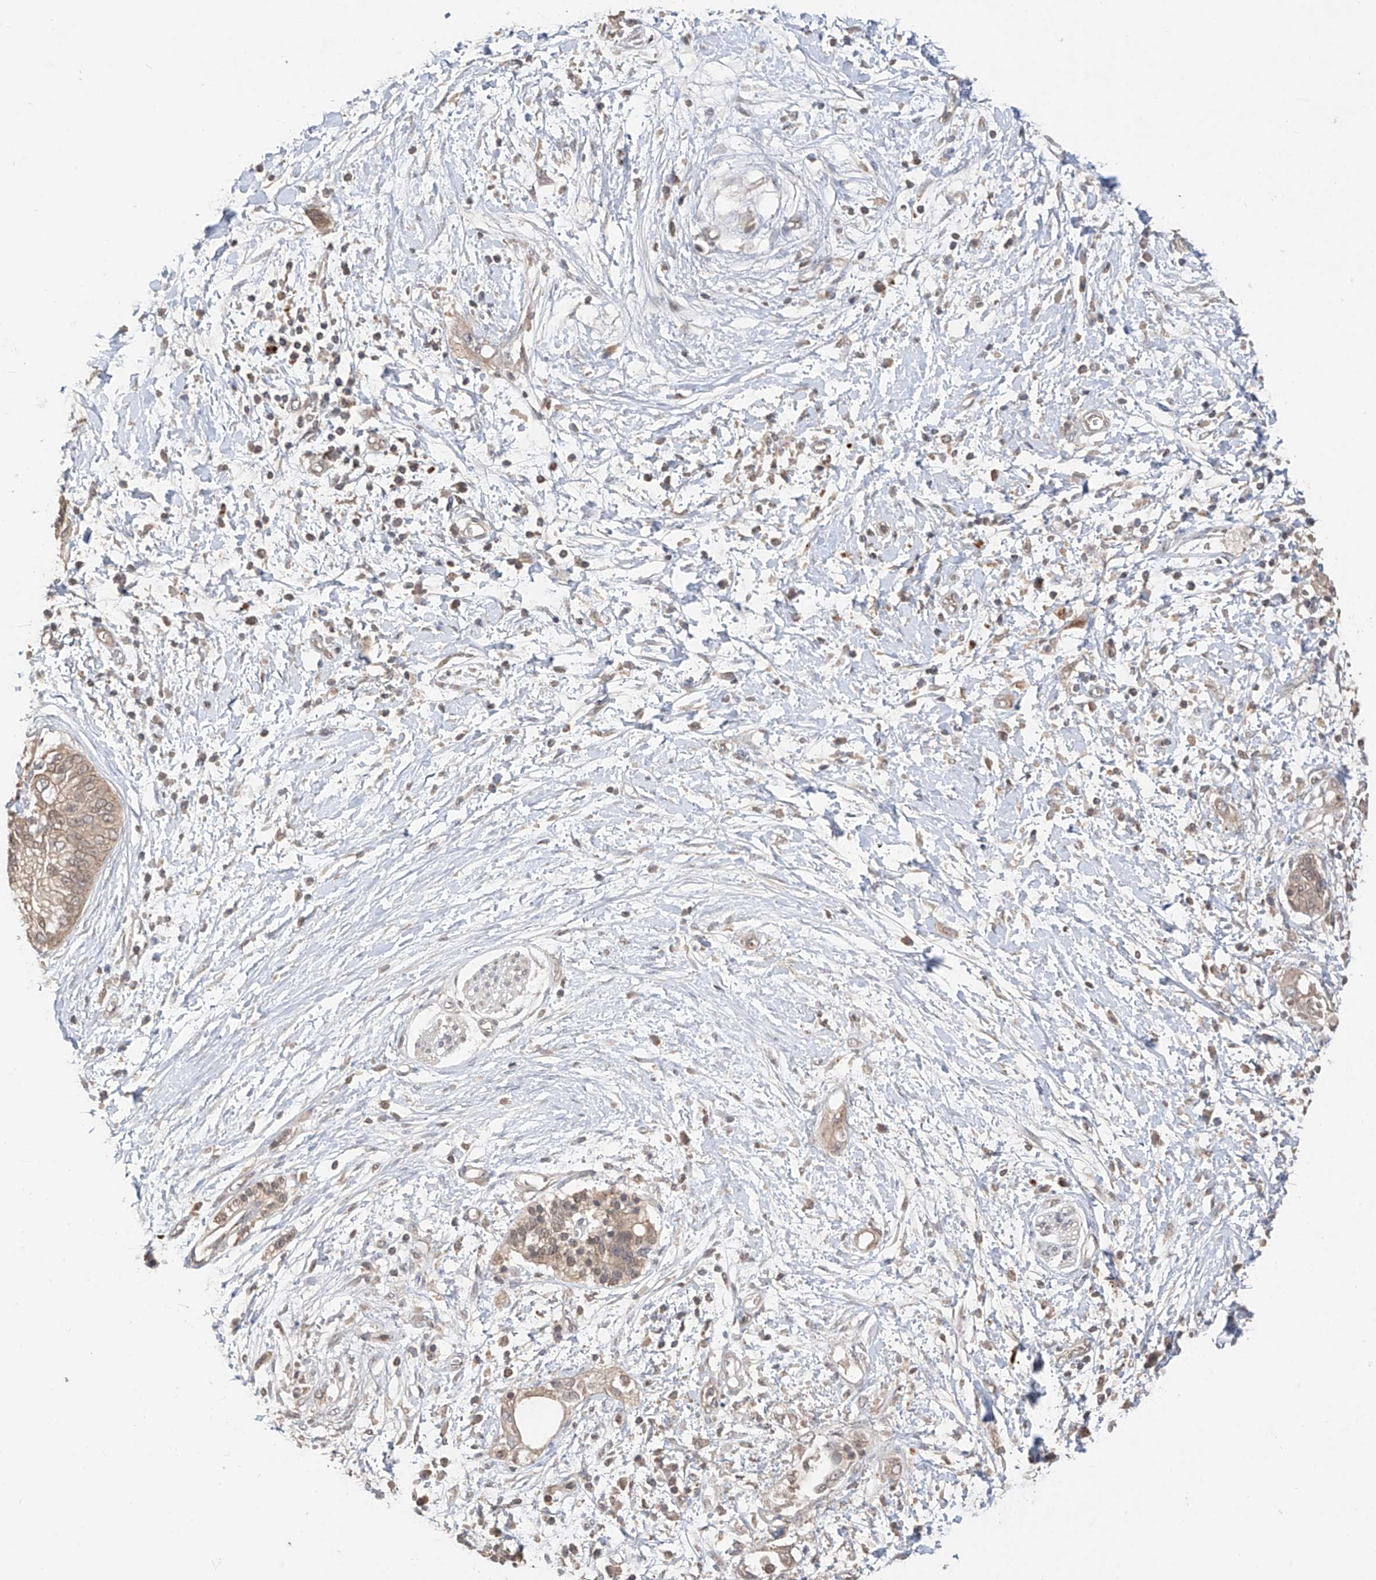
{"staining": {"intensity": "weak", "quantity": ">75%", "location": "cytoplasmic/membranous"}, "tissue": "pancreatic cancer", "cell_type": "Tumor cells", "image_type": "cancer", "snomed": [{"axis": "morphology", "description": "Normal tissue, NOS"}, {"axis": "morphology", "description": "Adenocarcinoma, NOS"}, {"axis": "topography", "description": "Pancreas"}, {"axis": "topography", "description": "Peripheral nerve tissue"}], "caption": "IHC histopathology image of human pancreatic adenocarcinoma stained for a protein (brown), which exhibits low levels of weak cytoplasmic/membranous expression in about >75% of tumor cells.", "gene": "CACNA2D4", "patient": {"sex": "male", "age": 59}}